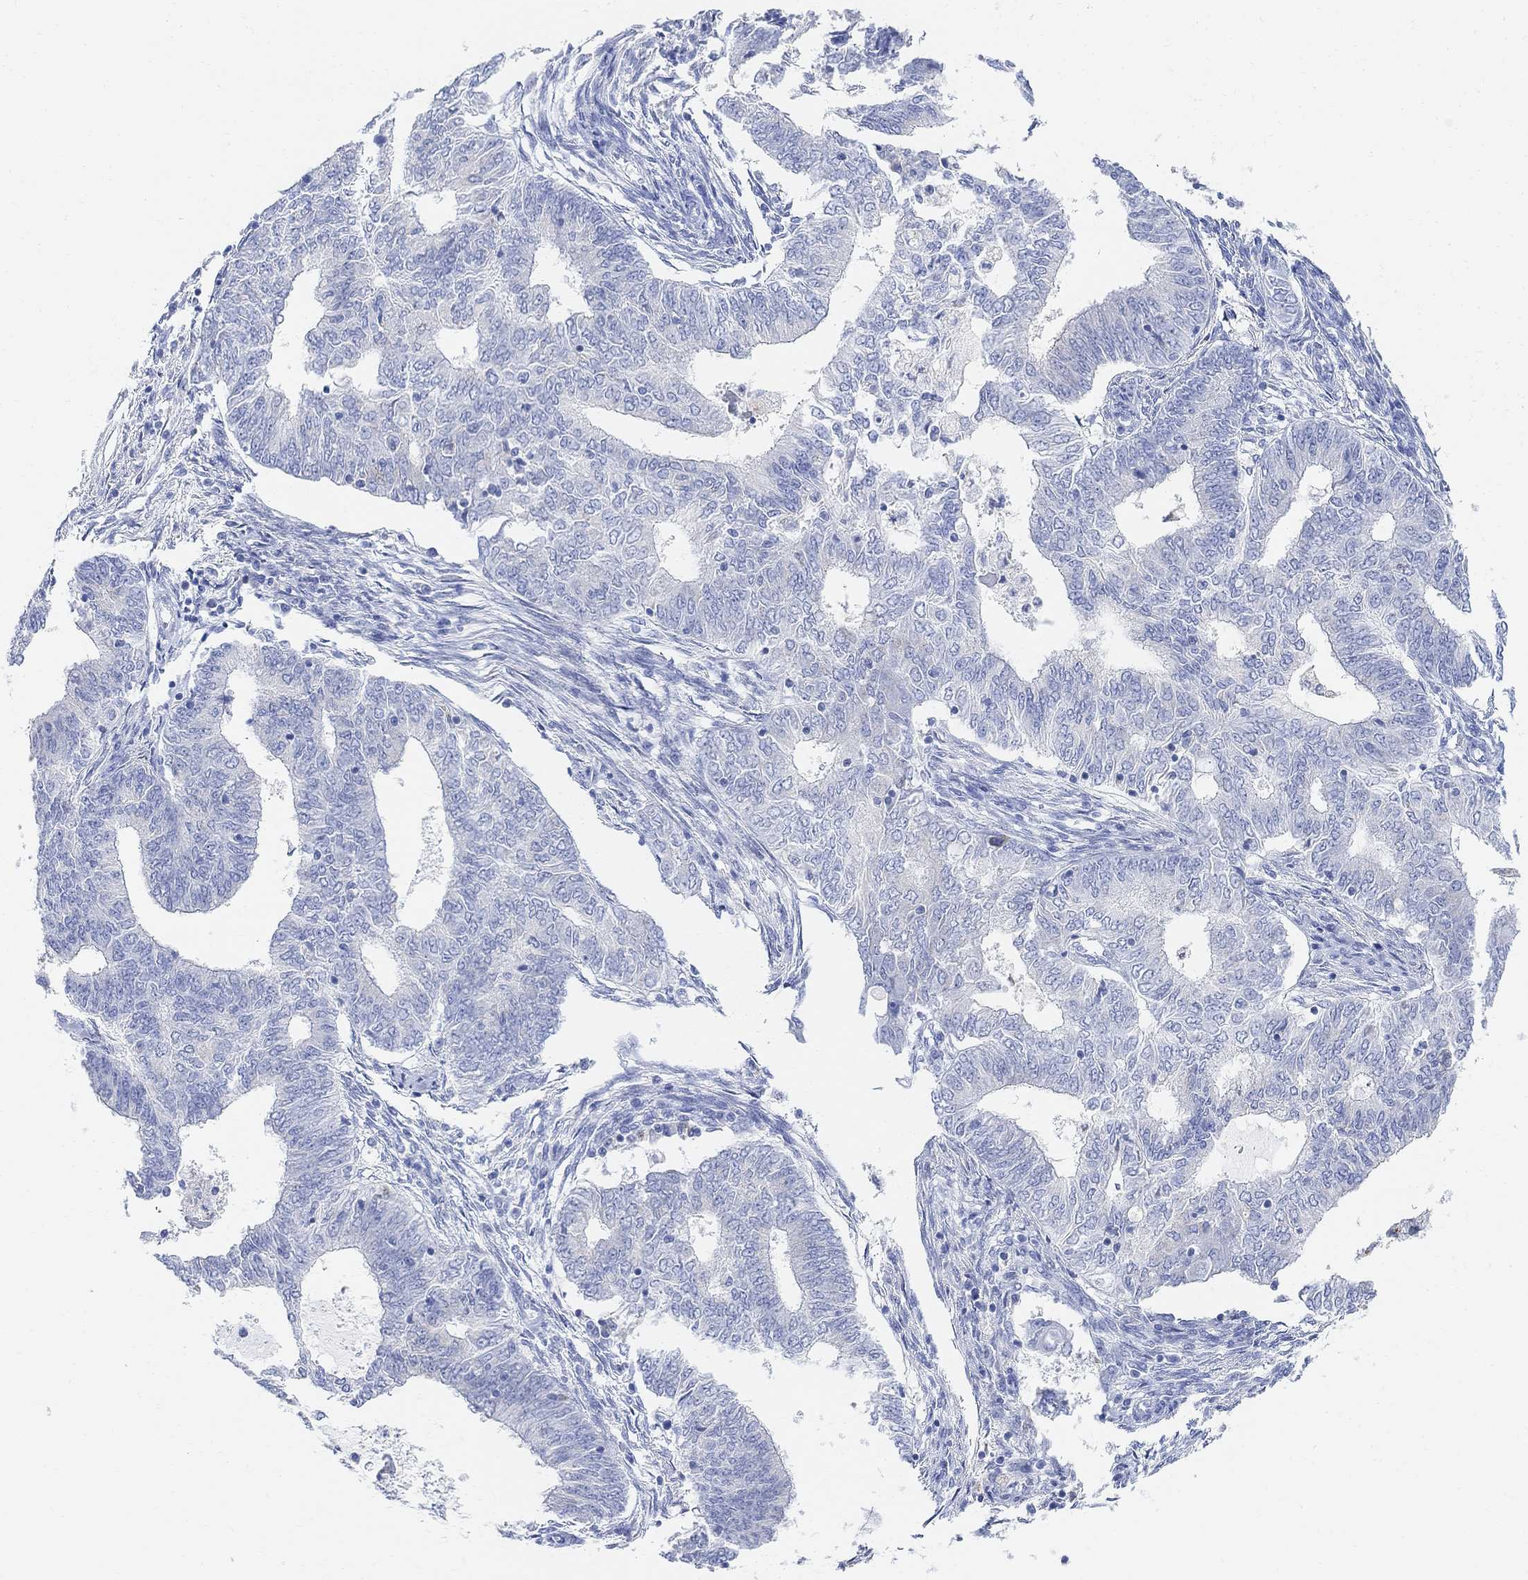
{"staining": {"intensity": "negative", "quantity": "none", "location": "none"}, "tissue": "endometrial cancer", "cell_type": "Tumor cells", "image_type": "cancer", "snomed": [{"axis": "morphology", "description": "Adenocarcinoma, NOS"}, {"axis": "topography", "description": "Endometrium"}], "caption": "This is an immunohistochemistry histopathology image of endometrial cancer (adenocarcinoma). There is no expression in tumor cells.", "gene": "RETNLB", "patient": {"sex": "female", "age": 62}}